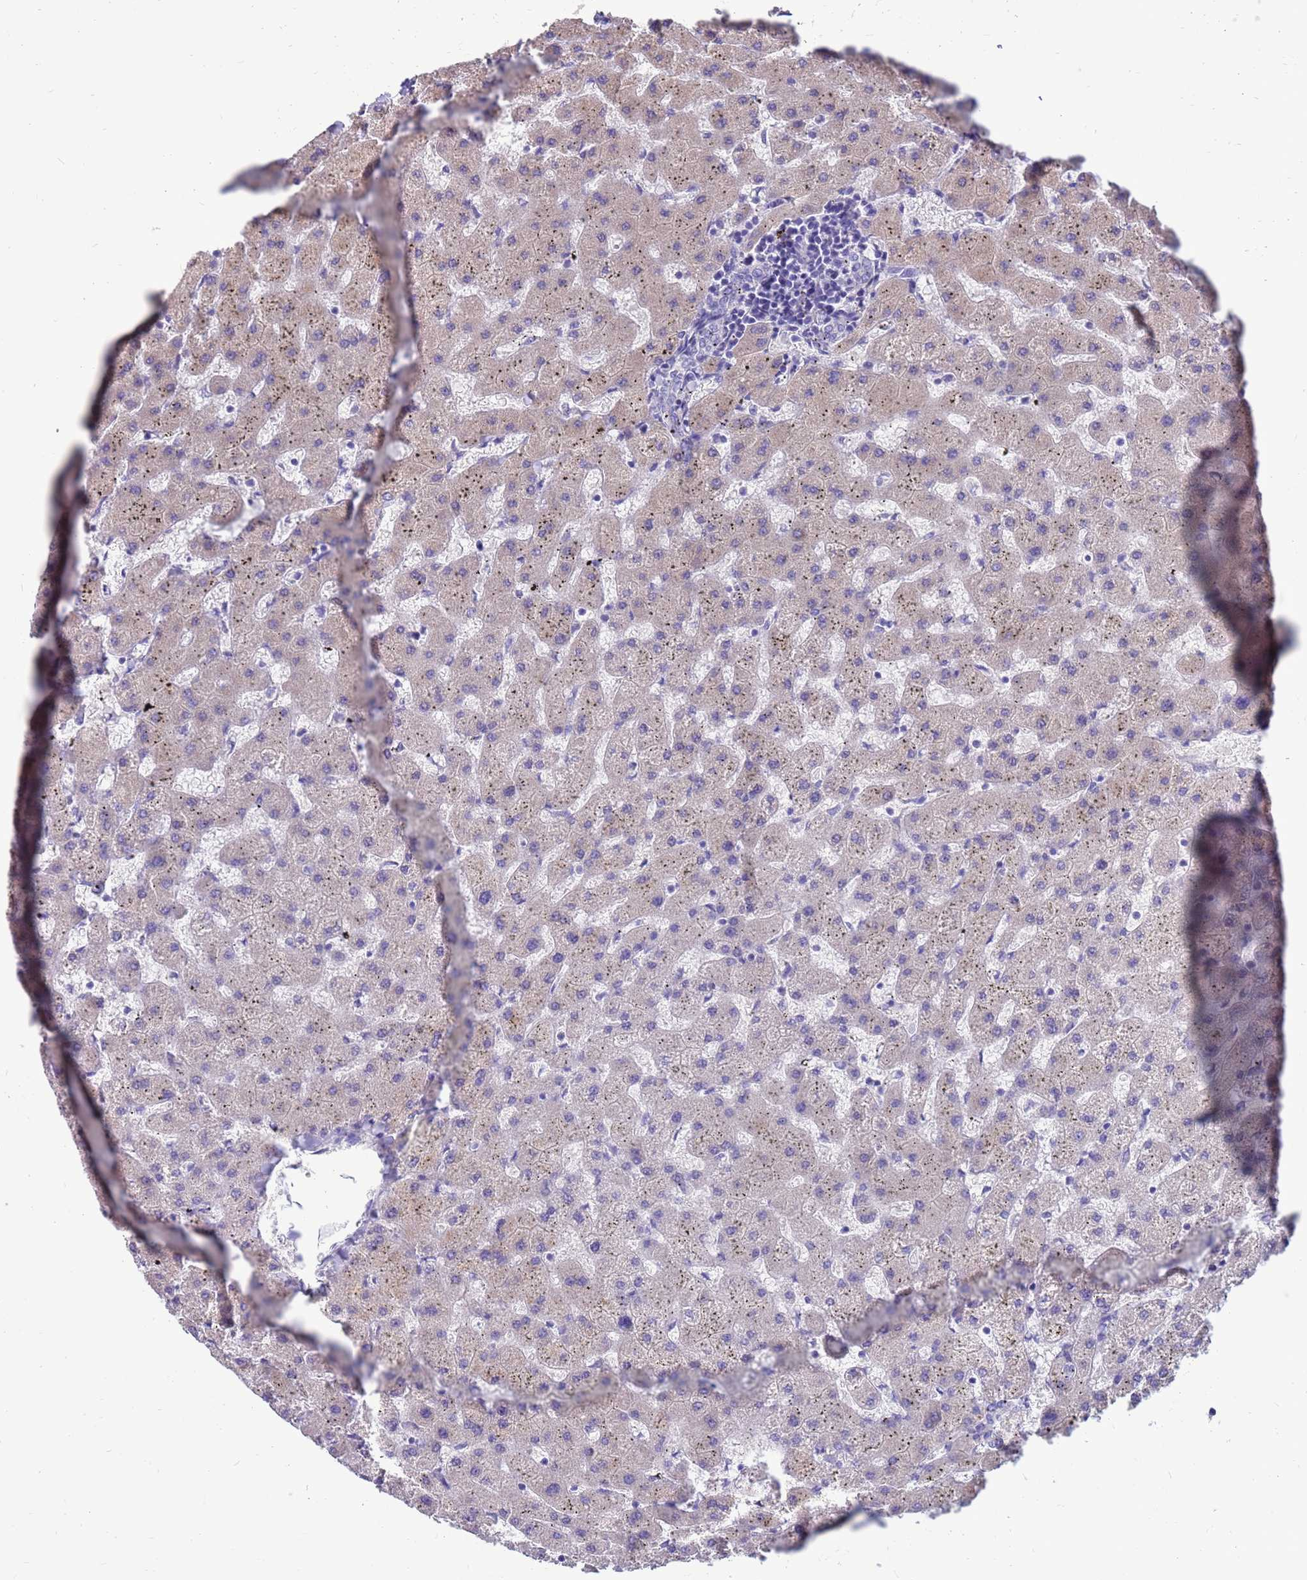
{"staining": {"intensity": "negative", "quantity": "none", "location": "none"}, "tissue": "liver", "cell_type": "Cholangiocytes", "image_type": "normal", "snomed": [{"axis": "morphology", "description": "Normal tissue, NOS"}, {"axis": "topography", "description": "Liver"}], "caption": "There is no significant positivity in cholangiocytes of liver.", "gene": "PDE10A", "patient": {"sex": "female", "age": 63}}